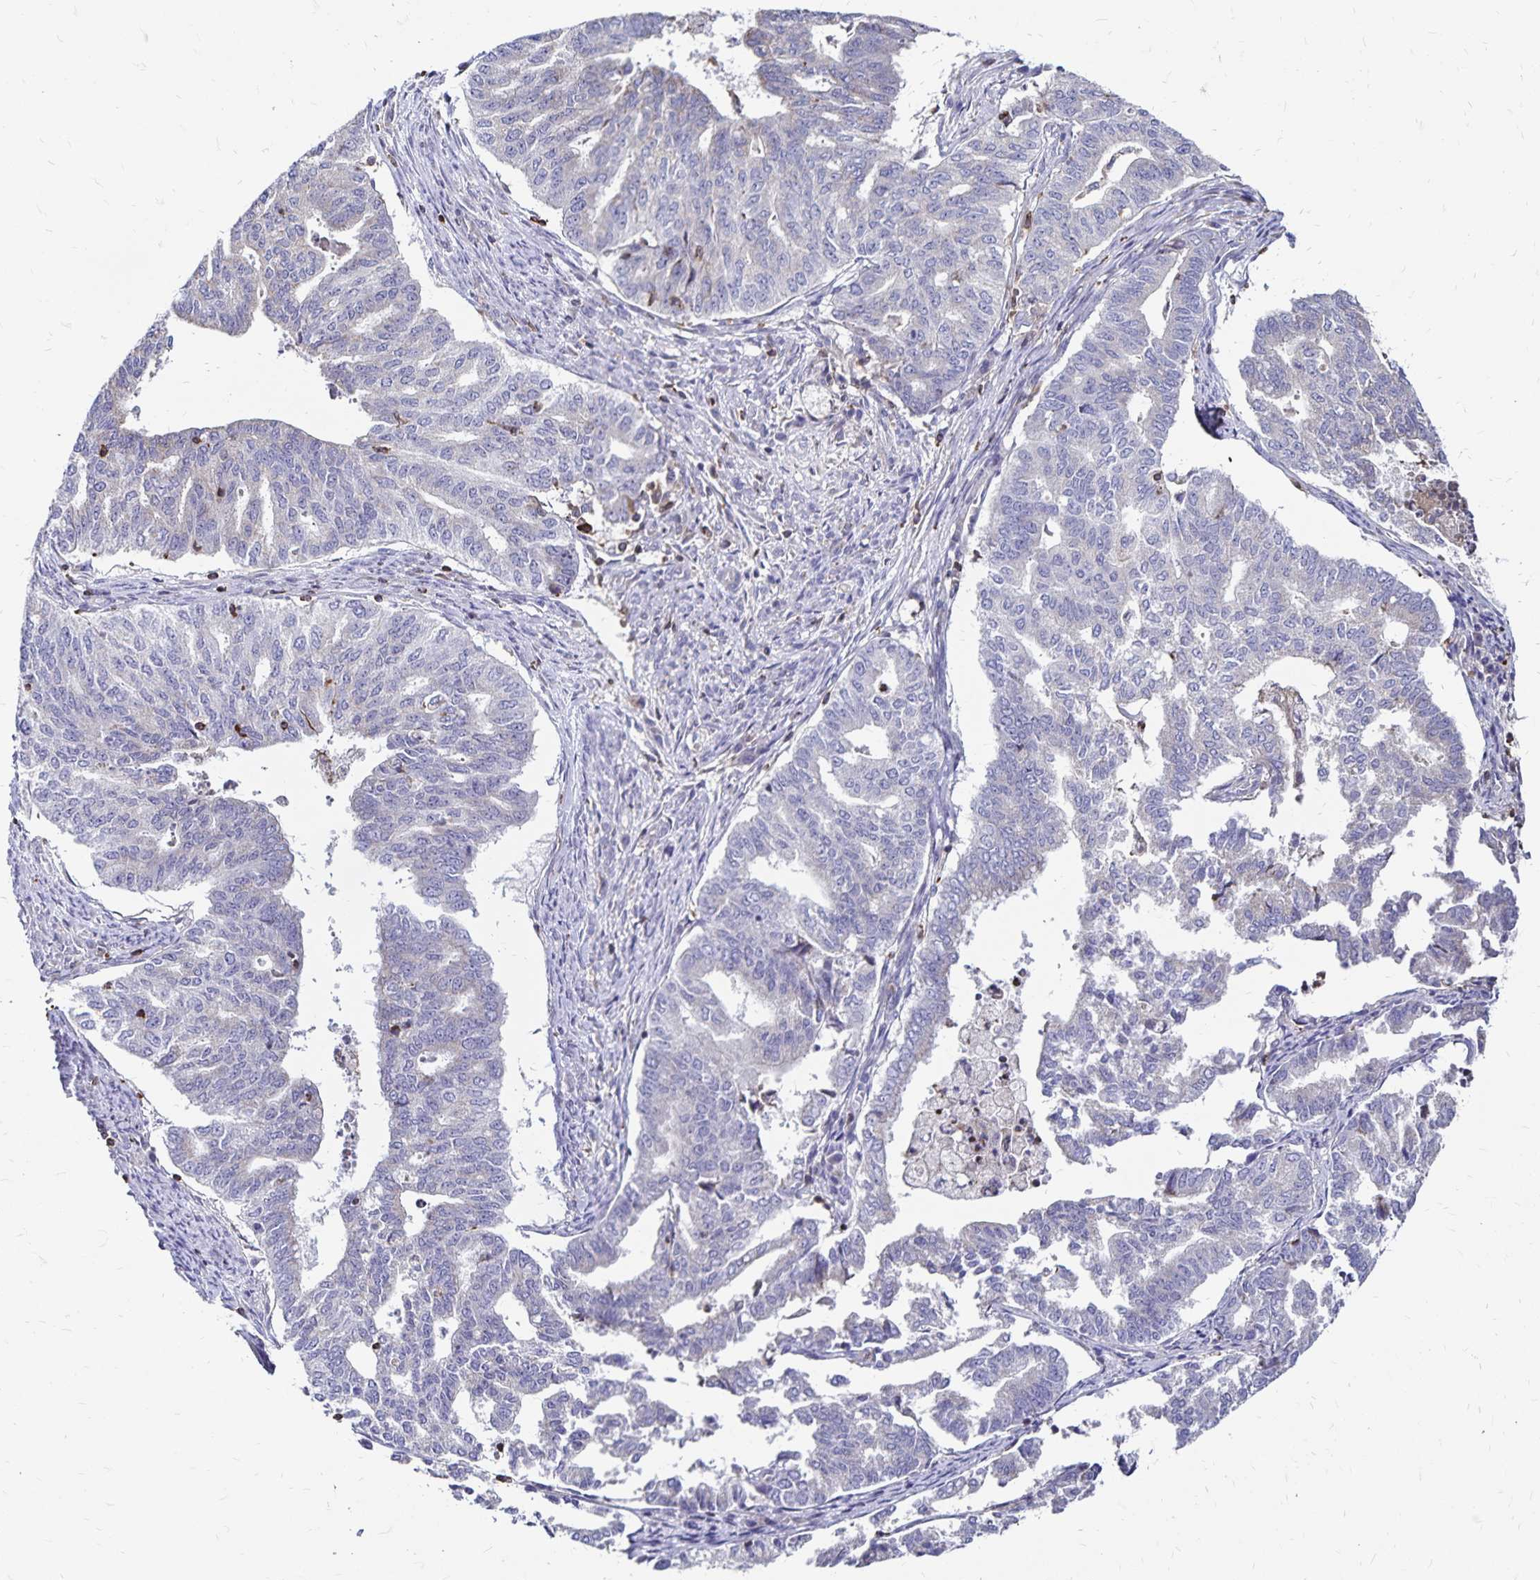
{"staining": {"intensity": "negative", "quantity": "none", "location": "none"}, "tissue": "endometrial cancer", "cell_type": "Tumor cells", "image_type": "cancer", "snomed": [{"axis": "morphology", "description": "Adenocarcinoma, NOS"}, {"axis": "topography", "description": "Endometrium"}], "caption": "Immunohistochemical staining of human adenocarcinoma (endometrial) demonstrates no significant staining in tumor cells.", "gene": "NAGPA", "patient": {"sex": "female", "age": 79}}